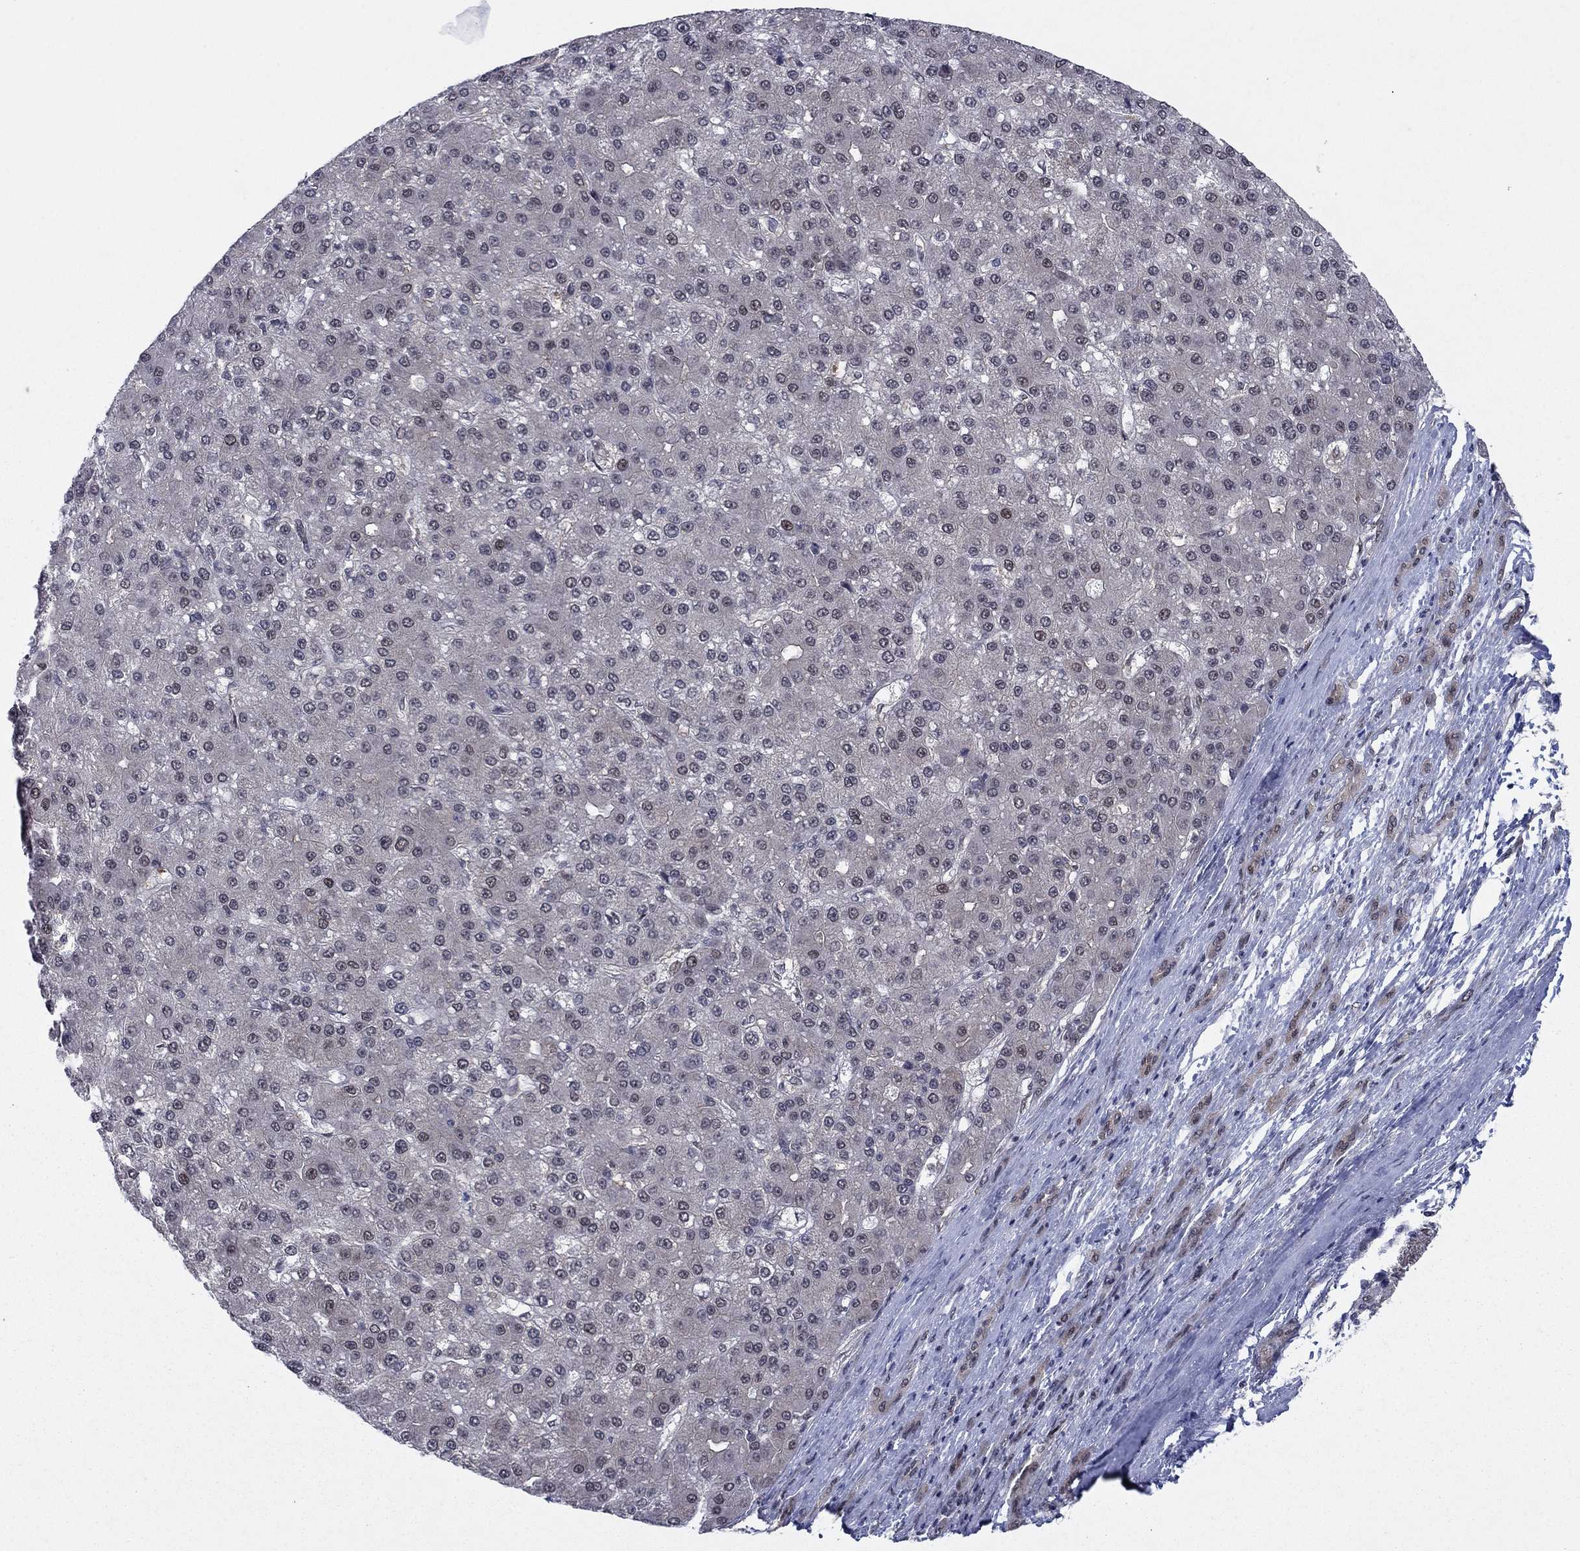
{"staining": {"intensity": "negative", "quantity": "none", "location": "none"}, "tissue": "liver cancer", "cell_type": "Tumor cells", "image_type": "cancer", "snomed": [{"axis": "morphology", "description": "Carcinoma, Hepatocellular, NOS"}, {"axis": "topography", "description": "Liver"}], "caption": "Immunohistochemical staining of human liver cancer demonstrates no significant expression in tumor cells.", "gene": "PSMC1", "patient": {"sex": "male", "age": 67}}